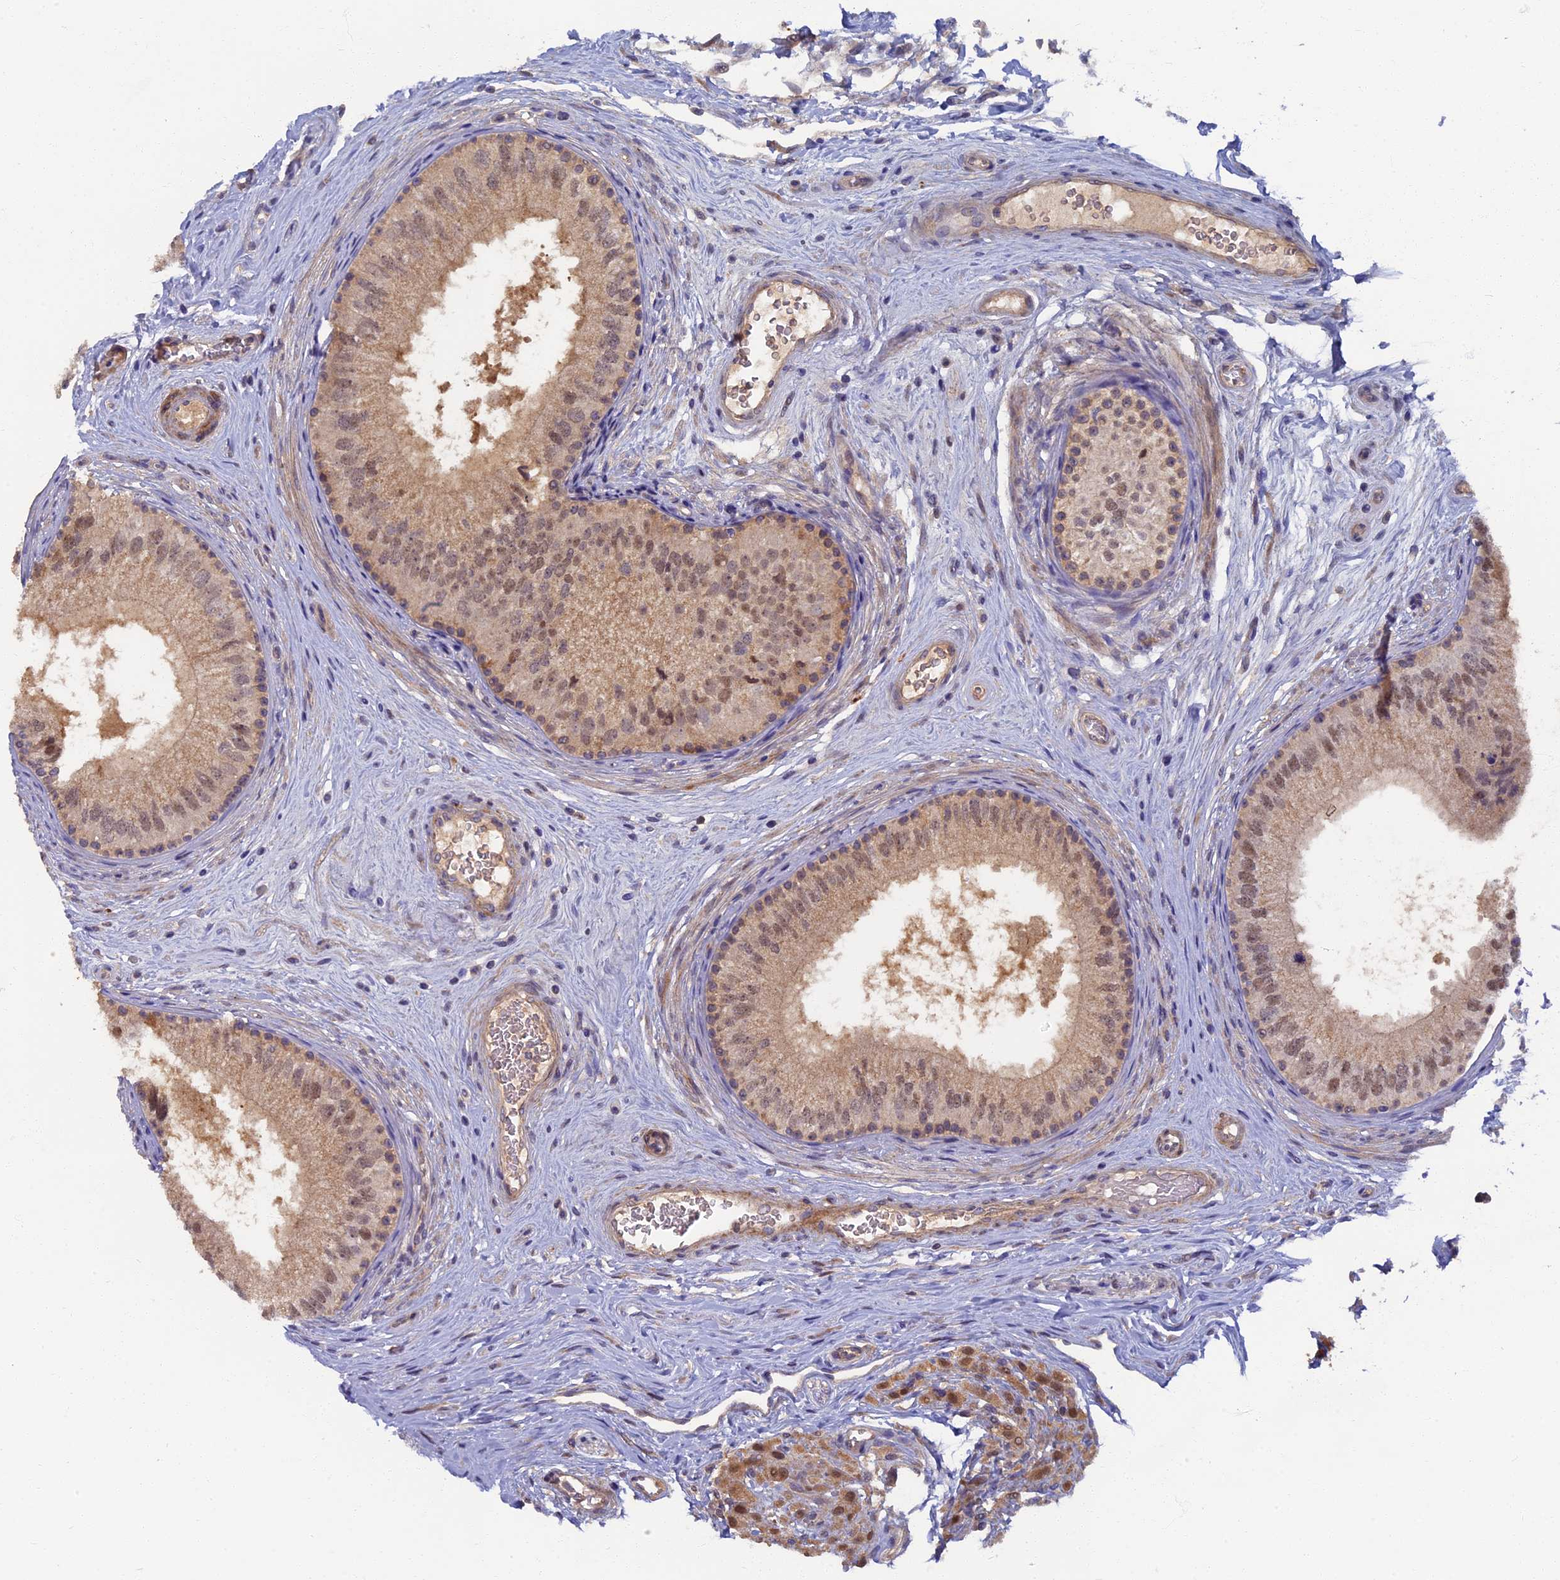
{"staining": {"intensity": "moderate", "quantity": "25%-75%", "location": "cytoplasmic/membranous,nuclear"}, "tissue": "epididymis", "cell_type": "Glandular cells", "image_type": "normal", "snomed": [{"axis": "morphology", "description": "Normal tissue, NOS"}, {"axis": "topography", "description": "Epididymis"}], "caption": "This is an image of IHC staining of benign epididymis, which shows moderate expression in the cytoplasmic/membranous,nuclear of glandular cells.", "gene": "RSPH3", "patient": {"sex": "male", "age": 33}}